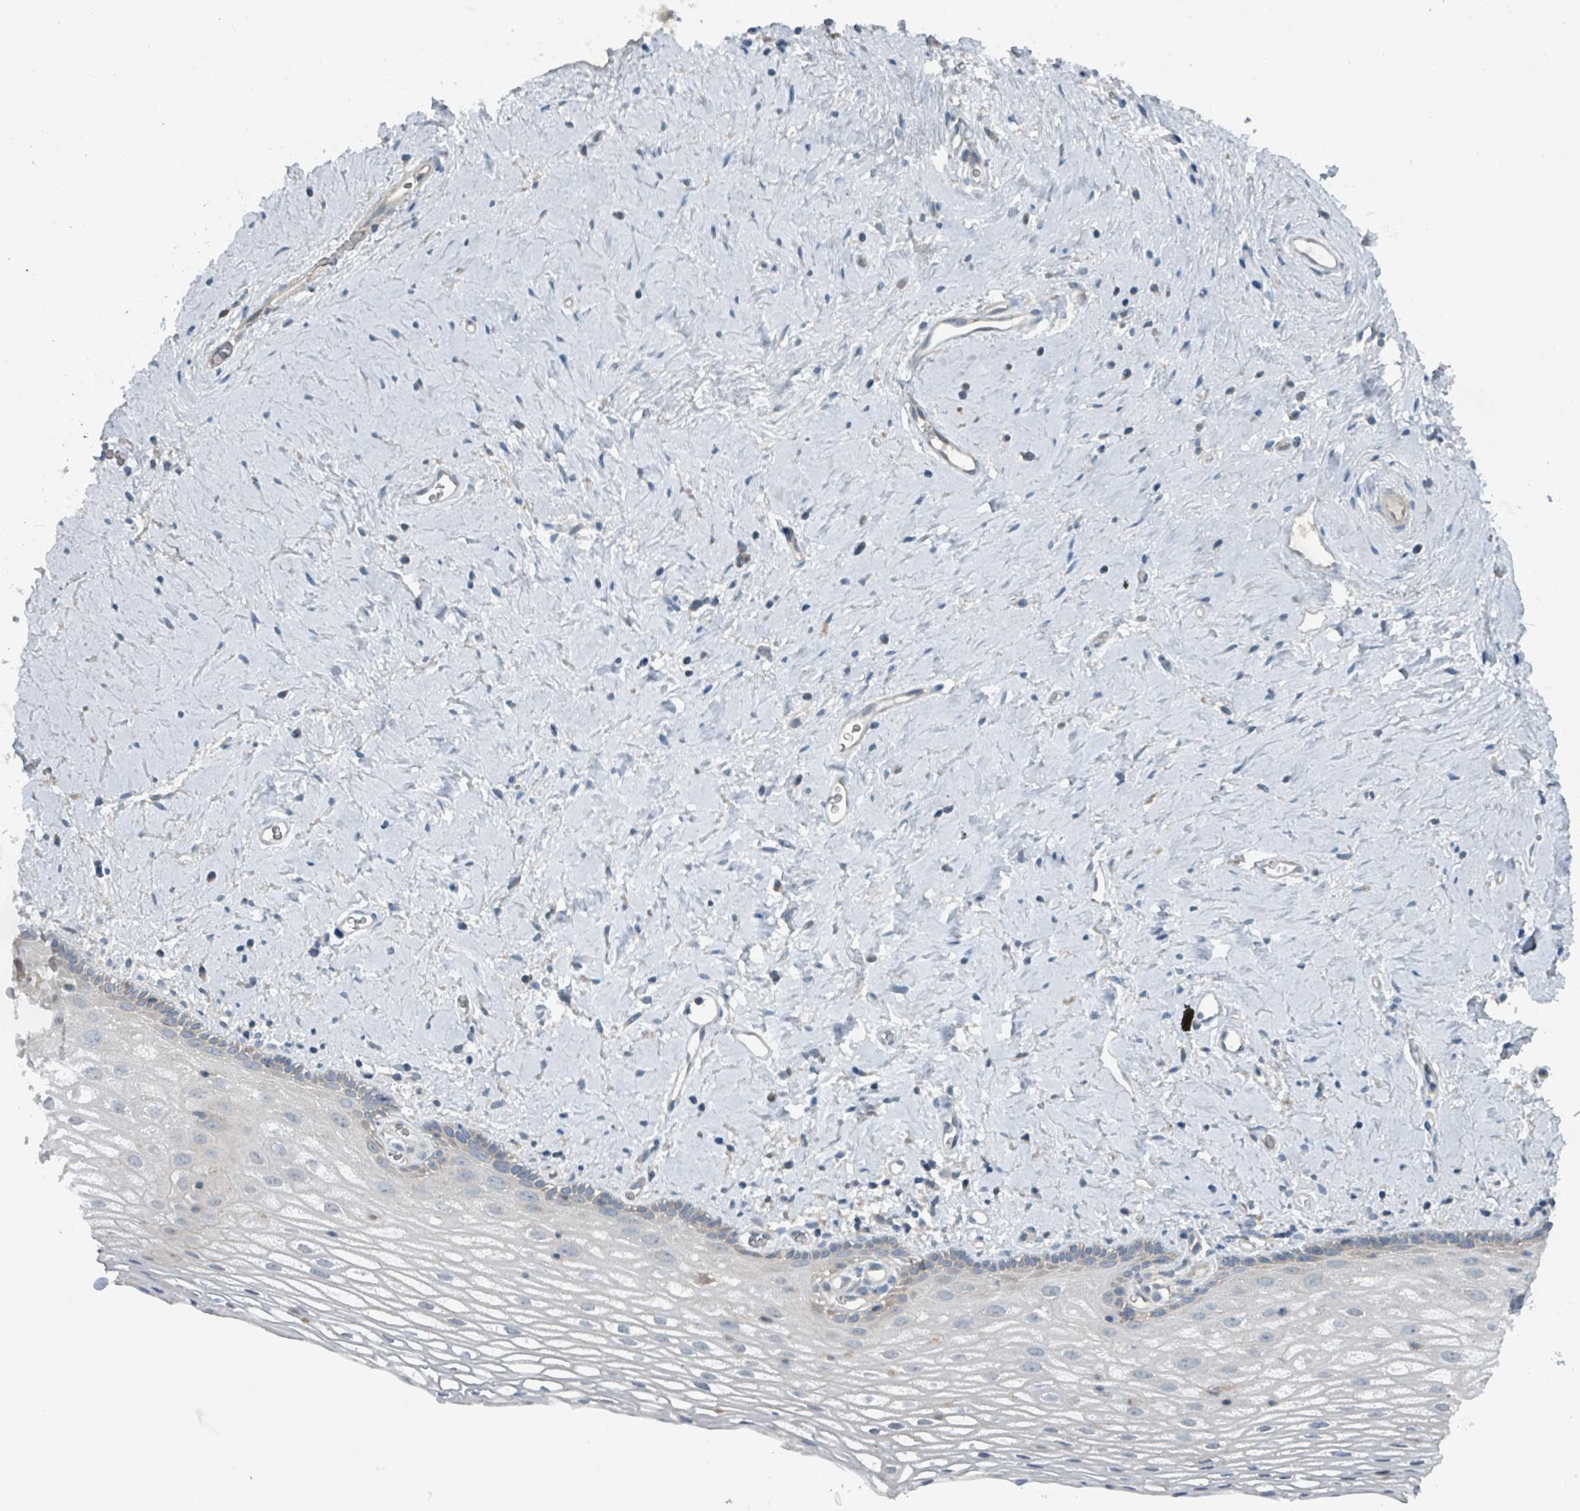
{"staining": {"intensity": "negative", "quantity": "none", "location": "none"}, "tissue": "vagina", "cell_type": "Squamous epithelial cells", "image_type": "normal", "snomed": [{"axis": "morphology", "description": "Normal tissue, NOS"}, {"axis": "morphology", "description": "Adenocarcinoma, NOS"}, {"axis": "topography", "description": "Rectum"}, {"axis": "topography", "description": "Vagina"}], "caption": "This is an immunohistochemistry image of benign vagina. There is no expression in squamous epithelial cells.", "gene": "ACBD4", "patient": {"sex": "female", "age": 71}}